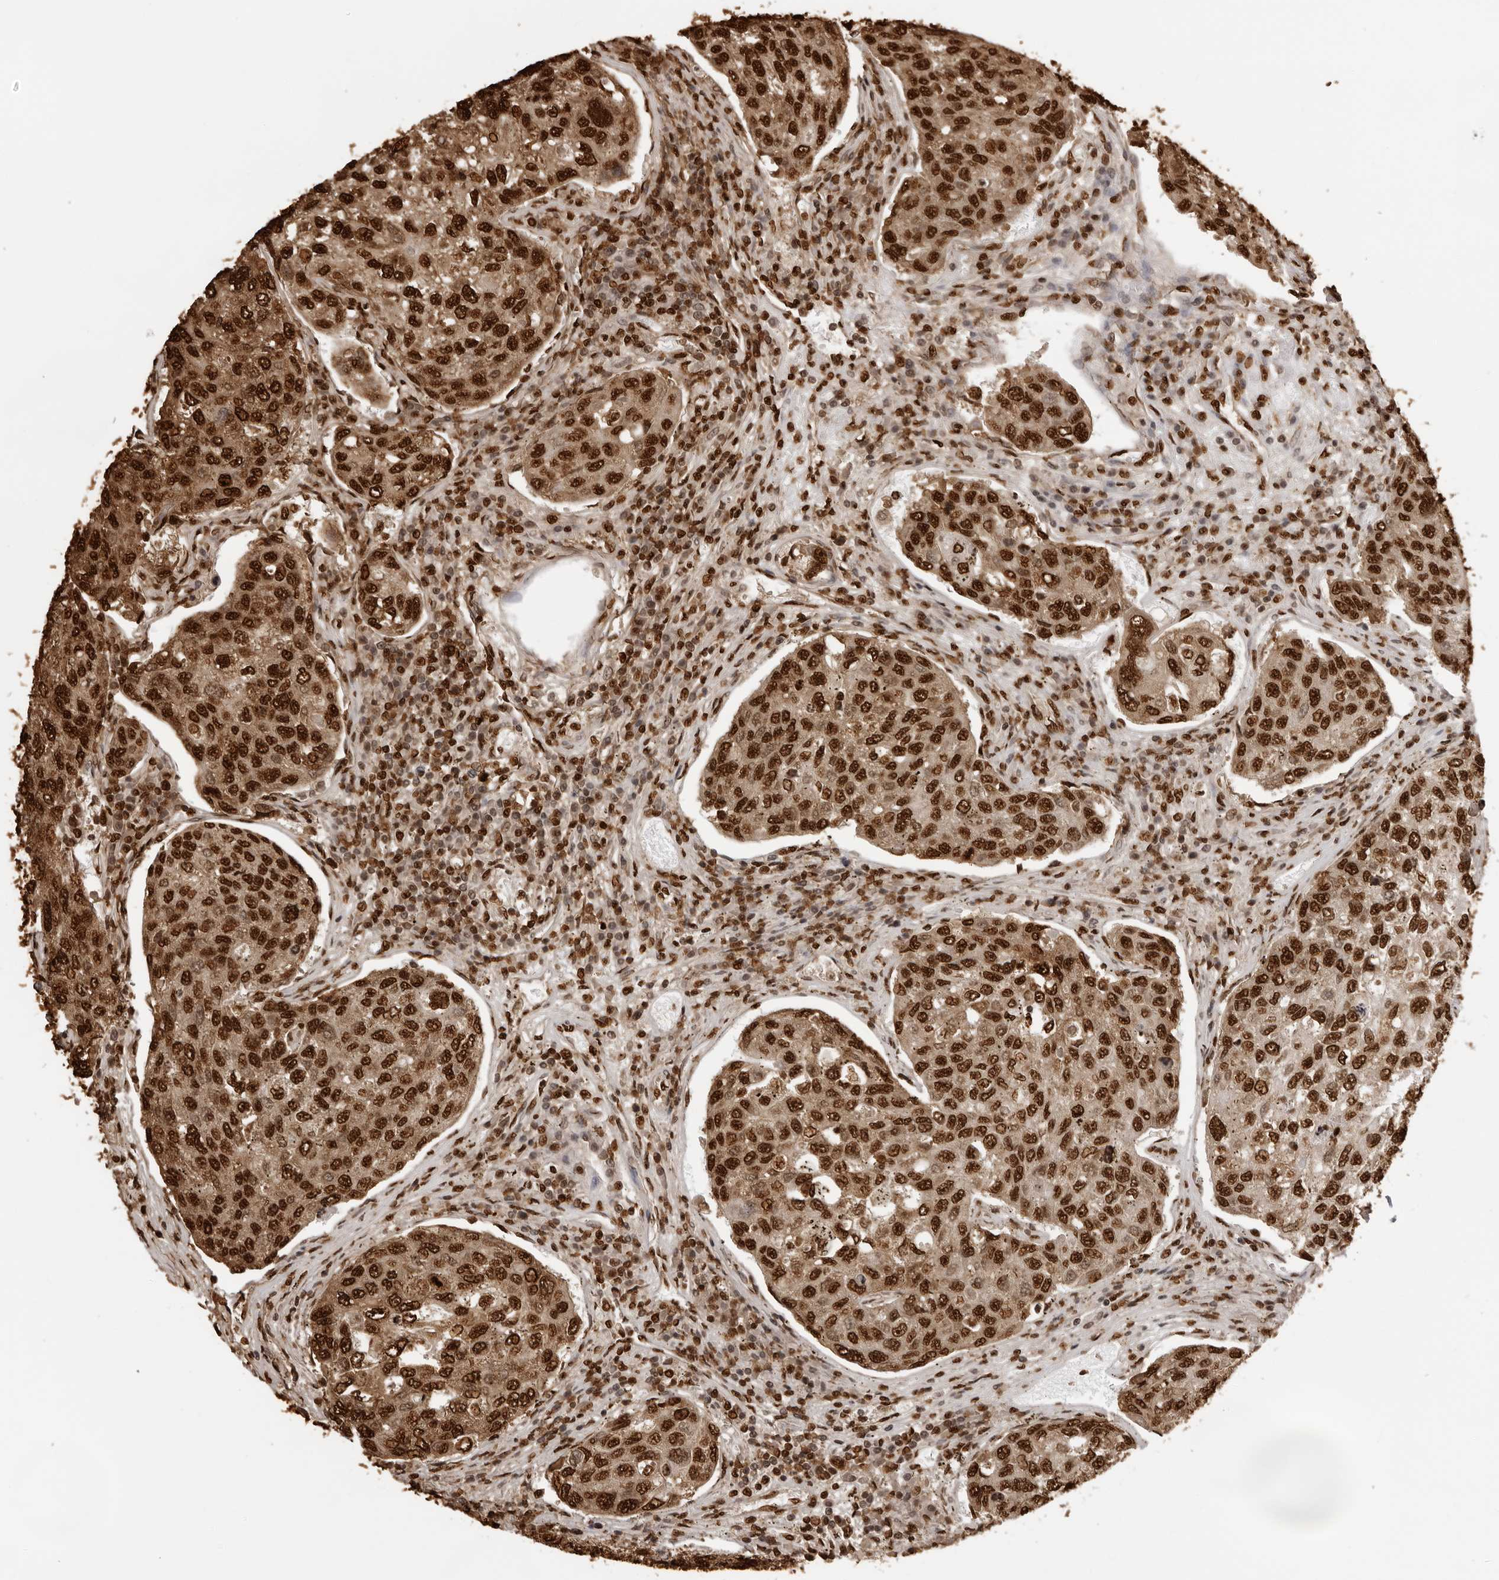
{"staining": {"intensity": "strong", "quantity": ">75%", "location": "nuclear"}, "tissue": "urothelial cancer", "cell_type": "Tumor cells", "image_type": "cancer", "snomed": [{"axis": "morphology", "description": "Urothelial carcinoma, High grade"}, {"axis": "topography", "description": "Lymph node"}, {"axis": "topography", "description": "Urinary bladder"}], "caption": "Immunohistochemical staining of human urothelial carcinoma (high-grade) shows high levels of strong nuclear protein expression in approximately >75% of tumor cells.", "gene": "ZFP91", "patient": {"sex": "male", "age": 51}}